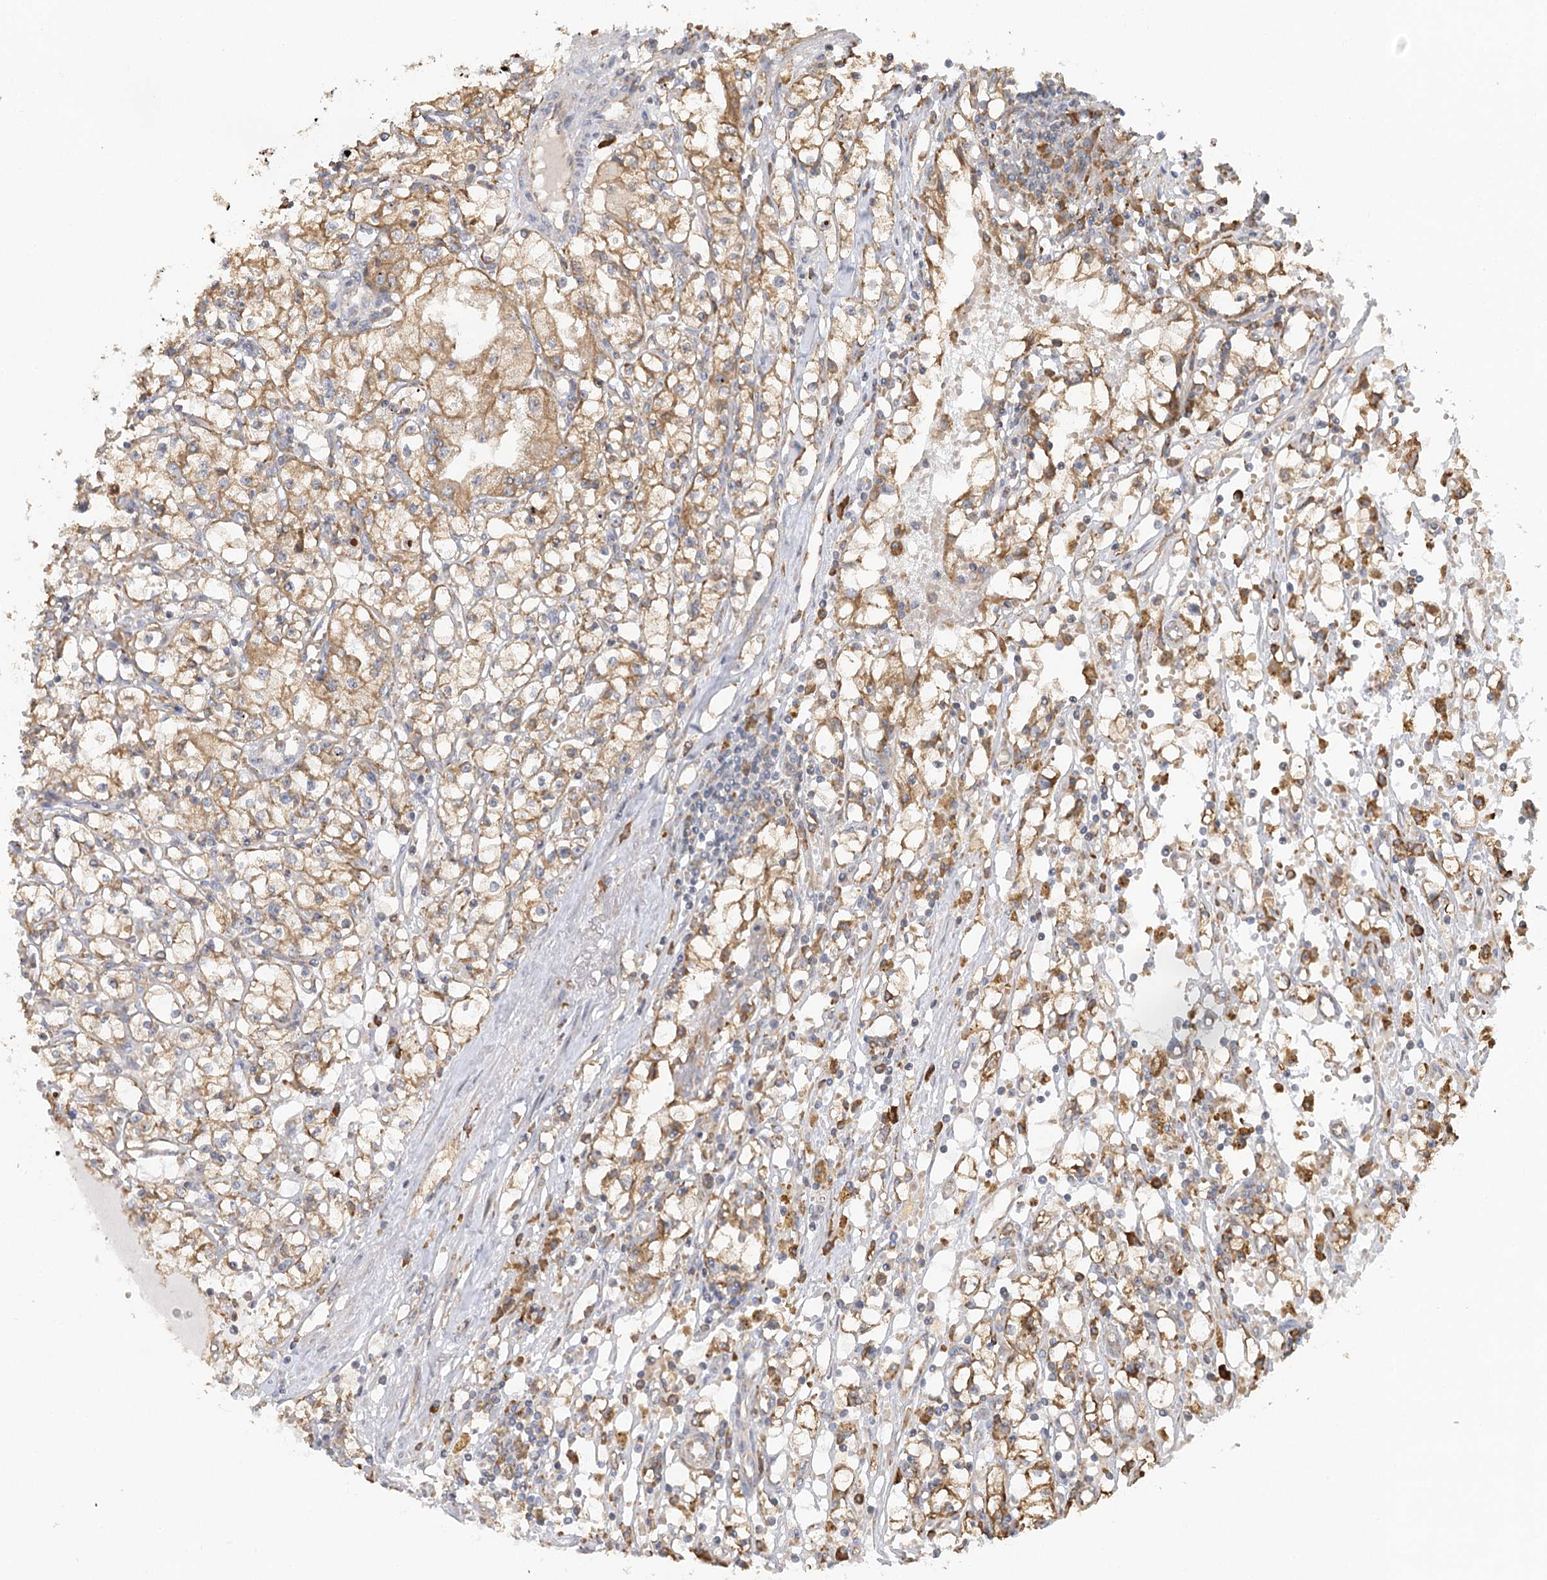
{"staining": {"intensity": "moderate", "quantity": ">75%", "location": "cytoplasmic/membranous"}, "tissue": "renal cancer", "cell_type": "Tumor cells", "image_type": "cancer", "snomed": [{"axis": "morphology", "description": "Adenocarcinoma, NOS"}, {"axis": "topography", "description": "Kidney"}], "caption": "High-magnification brightfield microscopy of adenocarcinoma (renal) stained with DAB (brown) and counterstained with hematoxylin (blue). tumor cells exhibit moderate cytoplasmic/membranous expression is seen in about>75% of cells.", "gene": "ACAP2", "patient": {"sex": "male", "age": 56}}